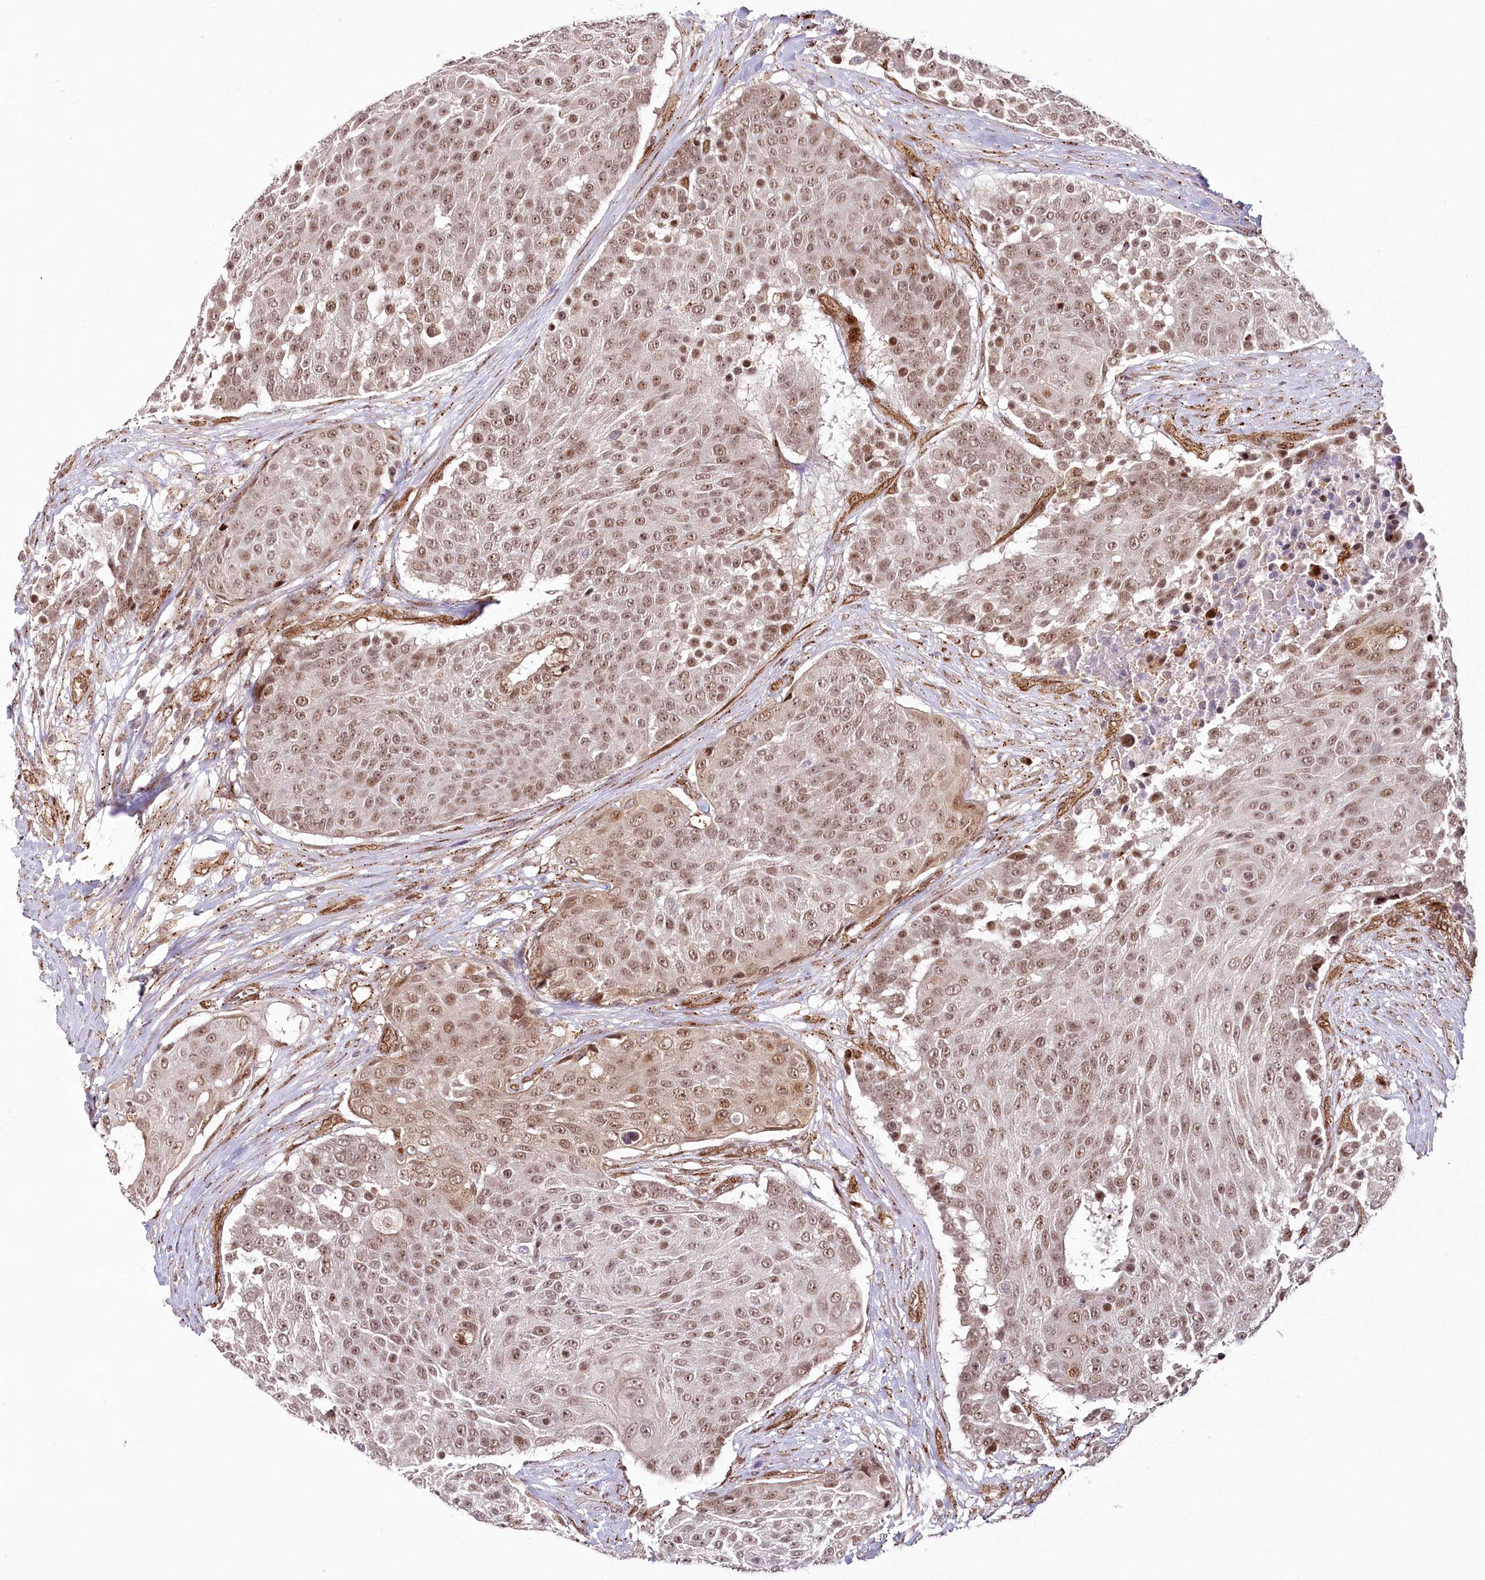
{"staining": {"intensity": "moderate", "quantity": ">75%", "location": "nuclear"}, "tissue": "urothelial cancer", "cell_type": "Tumor cells", "image_type": "cancer", "snomed": [{"axis": "morphology", "description": "Urothelial carcinoma, High grade"}, {"axis": "topography", "description": "Urinary bladder"}], "caption": "Human high-grade urothelial carcinoma stained for a protein (brown) demonstrates moderate nuclear positive expression in about >75% of tumor cells.", "gene": "COPG1", "patient": {"sex": "female", "age": 63}}